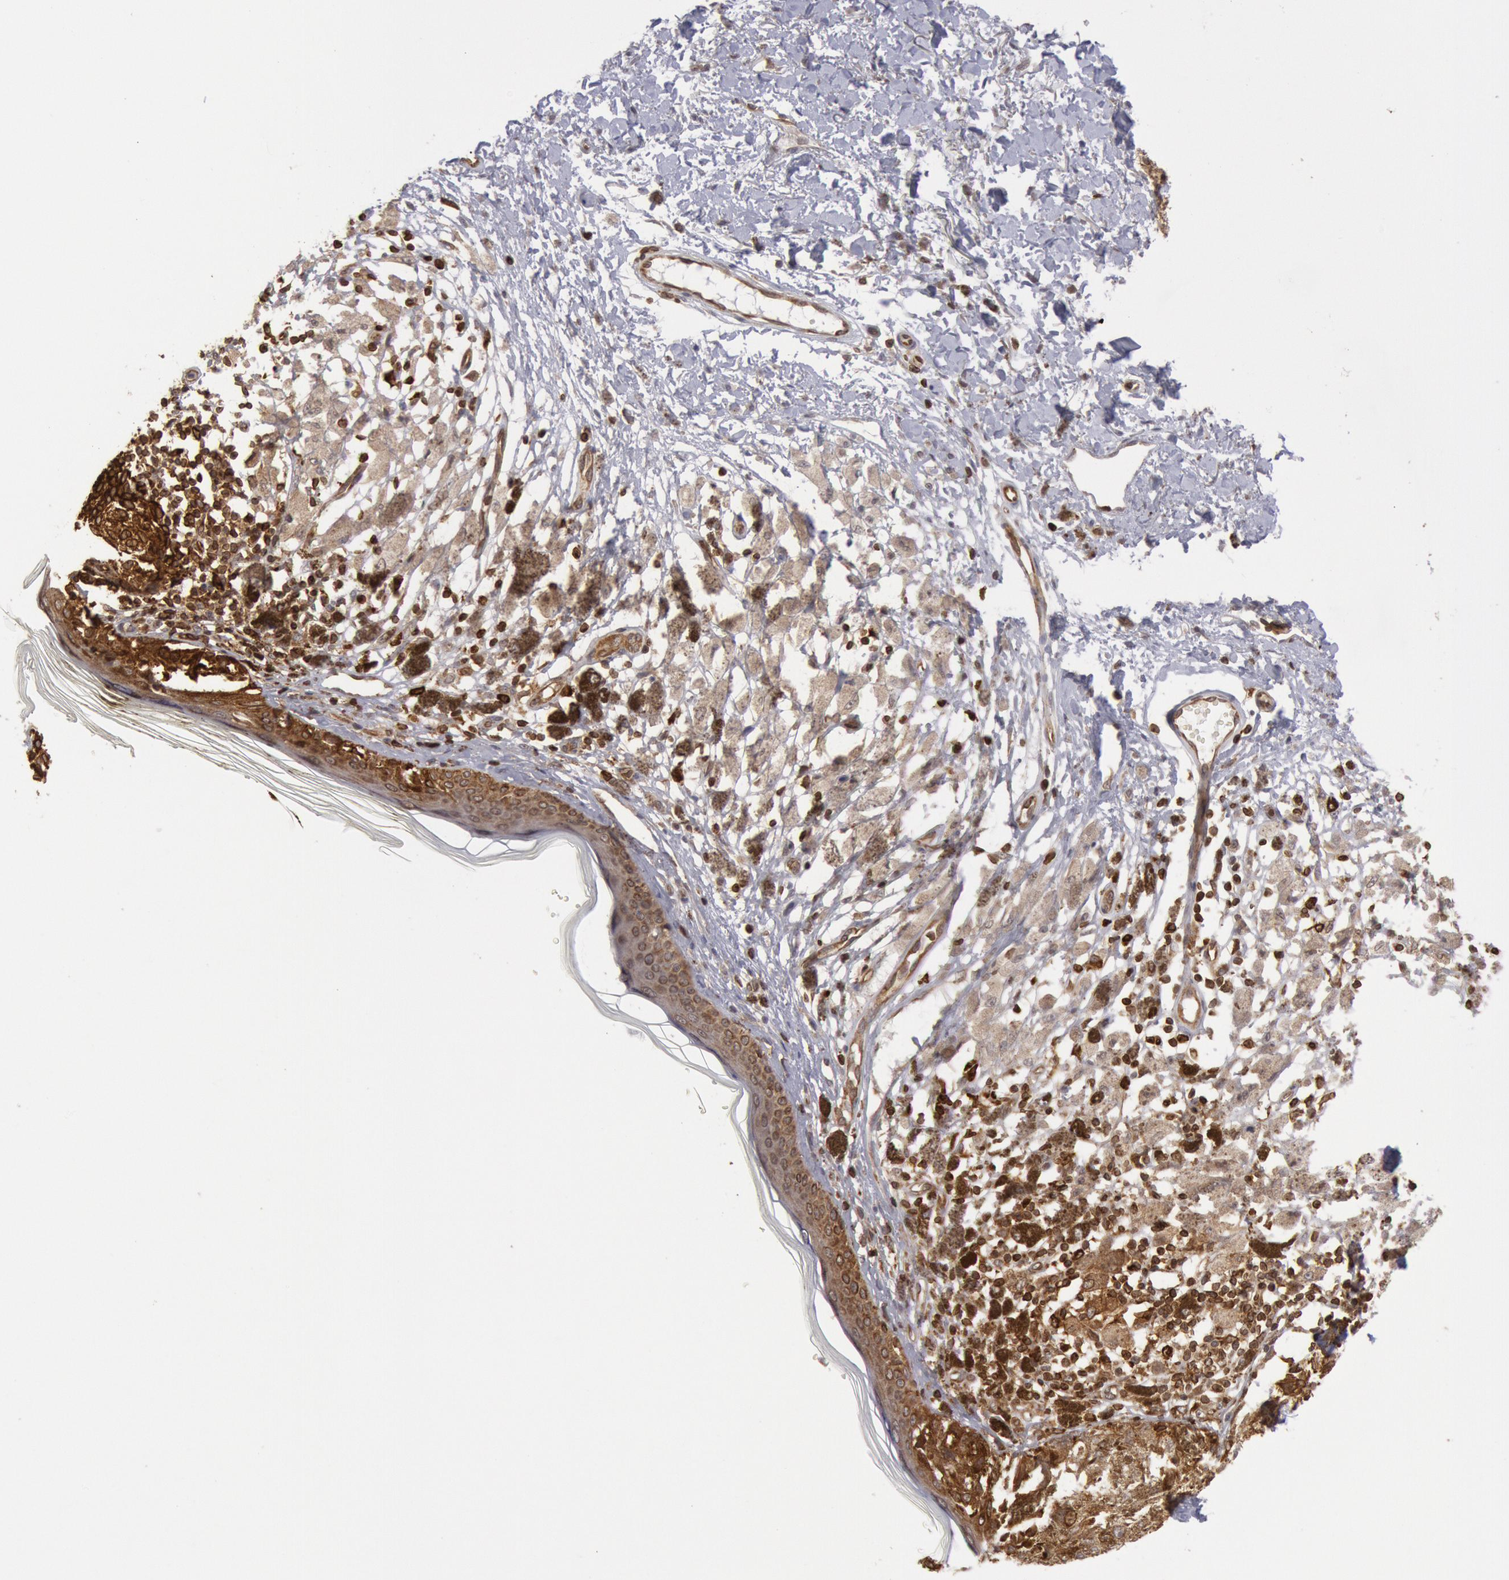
{"staining": {"intensity": "moderate", "quantity": "25%-75%", "location": "cytoplasmic/membranous"}, "tissue": "melanoma", "cell_type": "Tumor cells", "image_type": "cancer", "snomed": [{"axis": "morphology", "description": "Malignant melanoma, NOS"}, {"axis": "topography", "description": "Skin"}], "caption": "An immunohistochemistry image of neoplastic tissue is shown. Protein staining in brown shows moderate cytoplasmic/membranous positivity in melanoma within tumor cells.", "gene": "TAP2", "patient": {"sex": "male", "age": 88}}